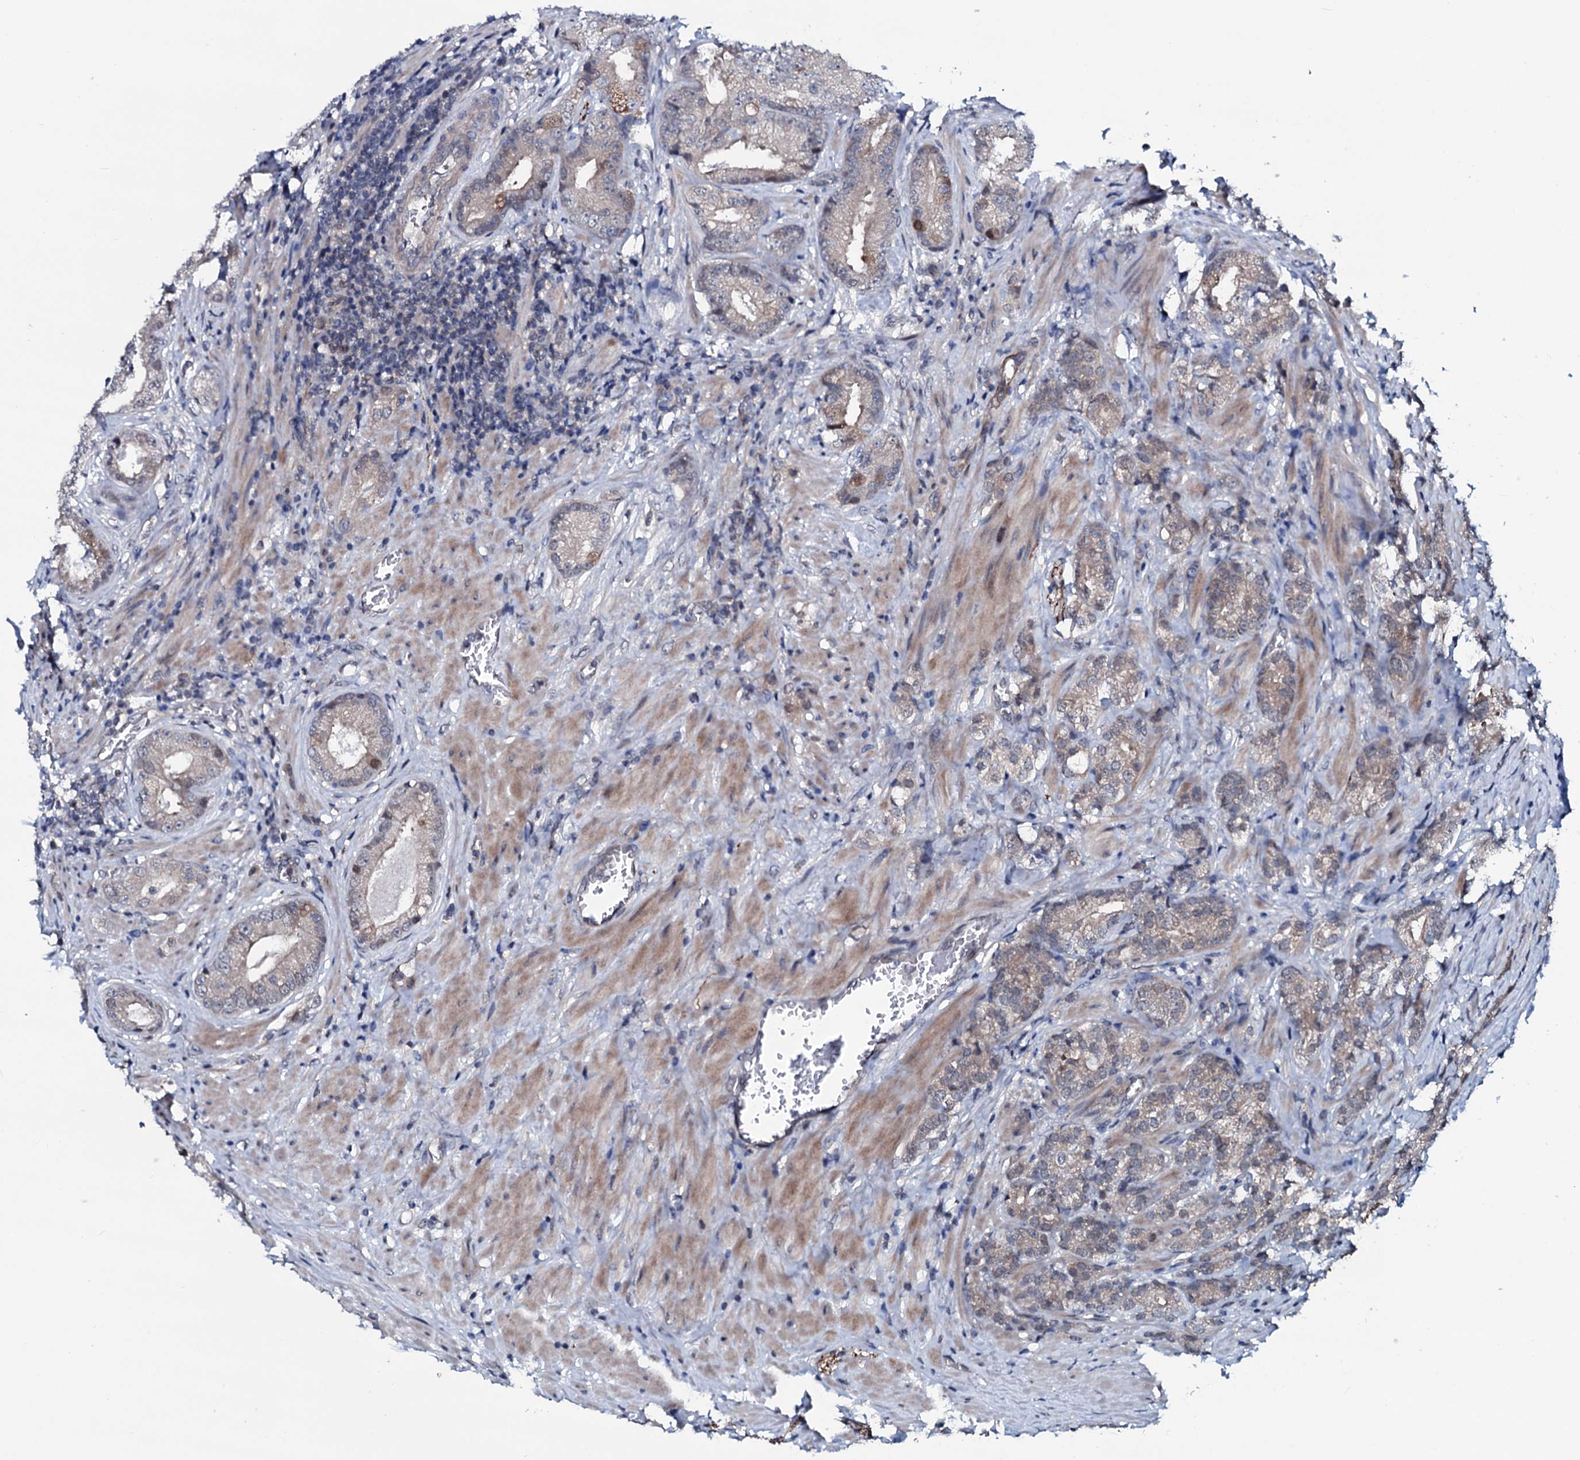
{"staining": {"intensity": "negative", "quantity": "none", "location": "none"}, "tissue": "prostate cancer", "cell_type": "Tumor cells", "image_type": "cancer", "snomed": [{"axis": "morphology", "description": "Adenocarcinoma, High grade"}, {"axis": "topography", "description": "Prostate"}], "caption": "Tumor cells are negative for protein expression in human prostate adenocarcinoma (high-grade). (DAB immunohistochemistry (IHC) with hematoxylin counter stain).", "gene": "OGFOD2", "patient": {"sex": "male", "age": 69}}